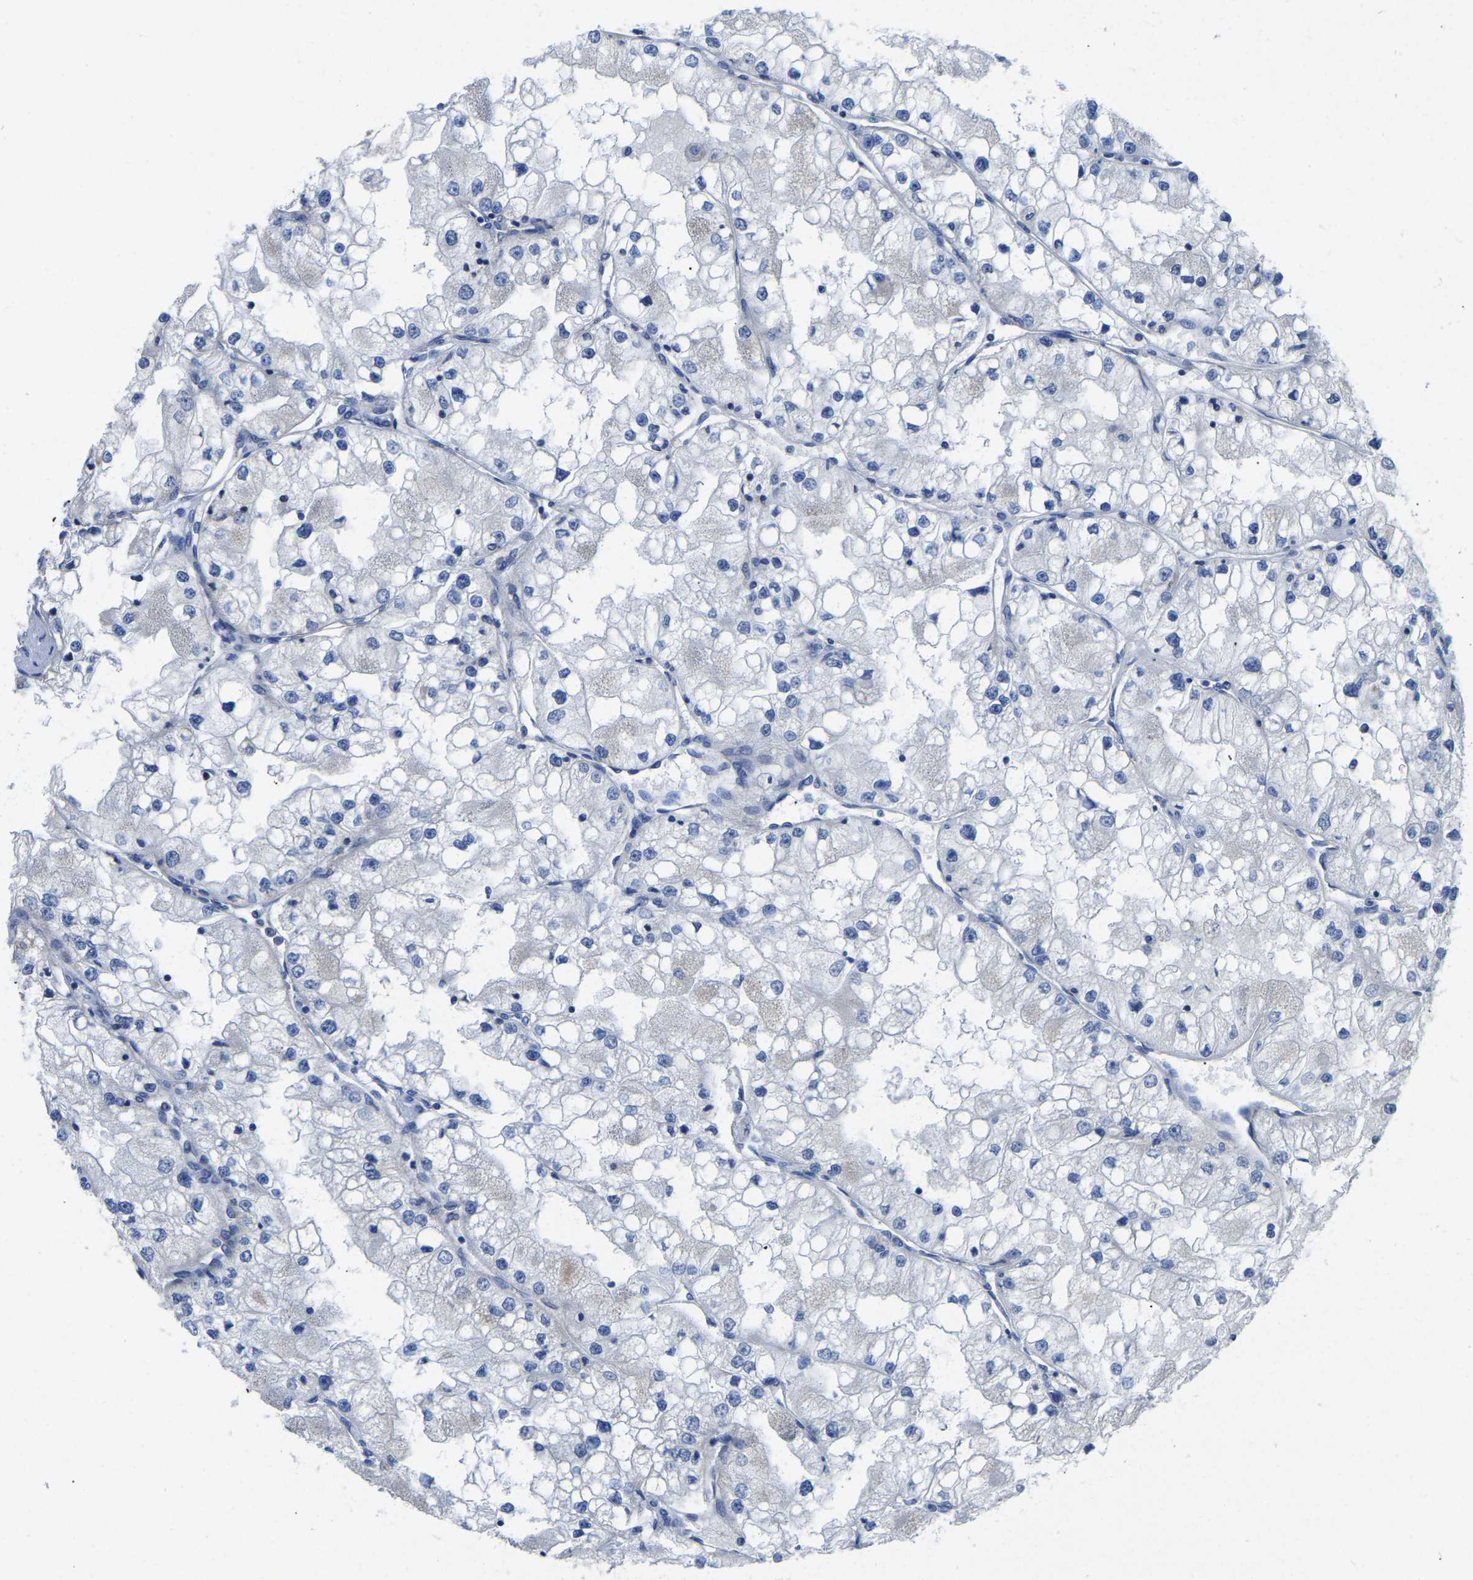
{"staining": {"intensity": "negative", "quantity": "none", "location": "none"}, "tissue": "renal cancer", "cell_type": "Tumor cells", "image_type": "cancer", "snomed": [{"axis": "morphology", "description": "Adenocarcinoma, NOS"}, {"axis": "topography", "description": "Kidney"}], "caption": "Immunohistochemical staining of human renal adenocarcinoma reveals no significant staining in tumor cells. (DAB (3,3'-diaminobenzidine) immunohistochemistry with hematoxylin counter stain).", "gene": "ETFA", "patient": {"sex": "male", "age": 68}}